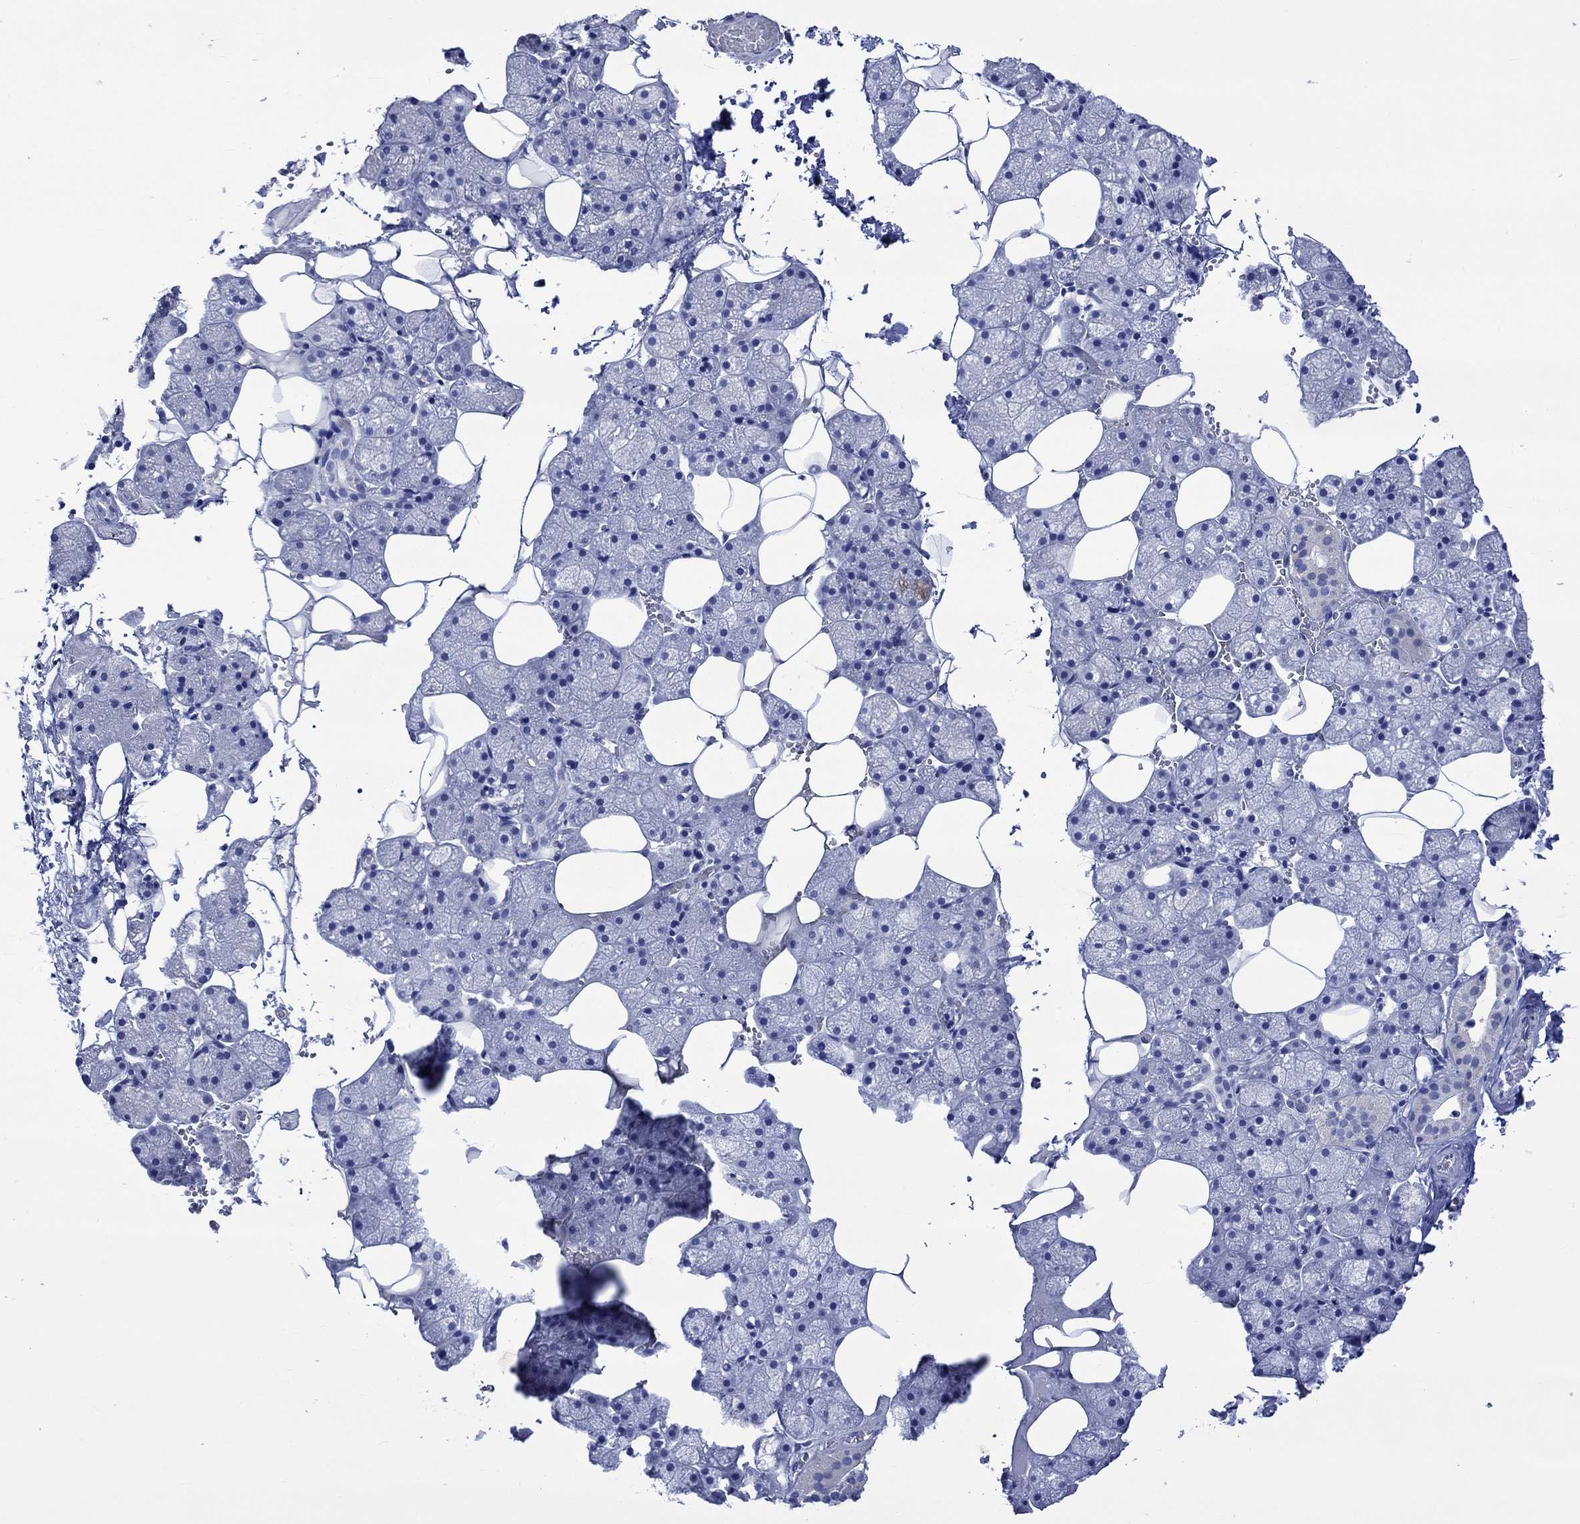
{"staining": {"intensity": "negative", "quantity": "none", "location": "none"}, "tissue": "salivary gland", "cell_type": "Glandular cells", "image_type": "normal", "snomed": [{"axis": "morphology", "description": "Normal tissue, NOS"}, {"axis": "topography", "description": "Salivary gland"}], "caption": "The immunohistochemistry (IHC) micrograph has no significant positivity in glandular cells of salivary gland. (DAB (3,3'-diaminobenzidine) IHC, high magnification).", "gene": "HARBI1", "patient": {"sex": "male", "age": 38}}